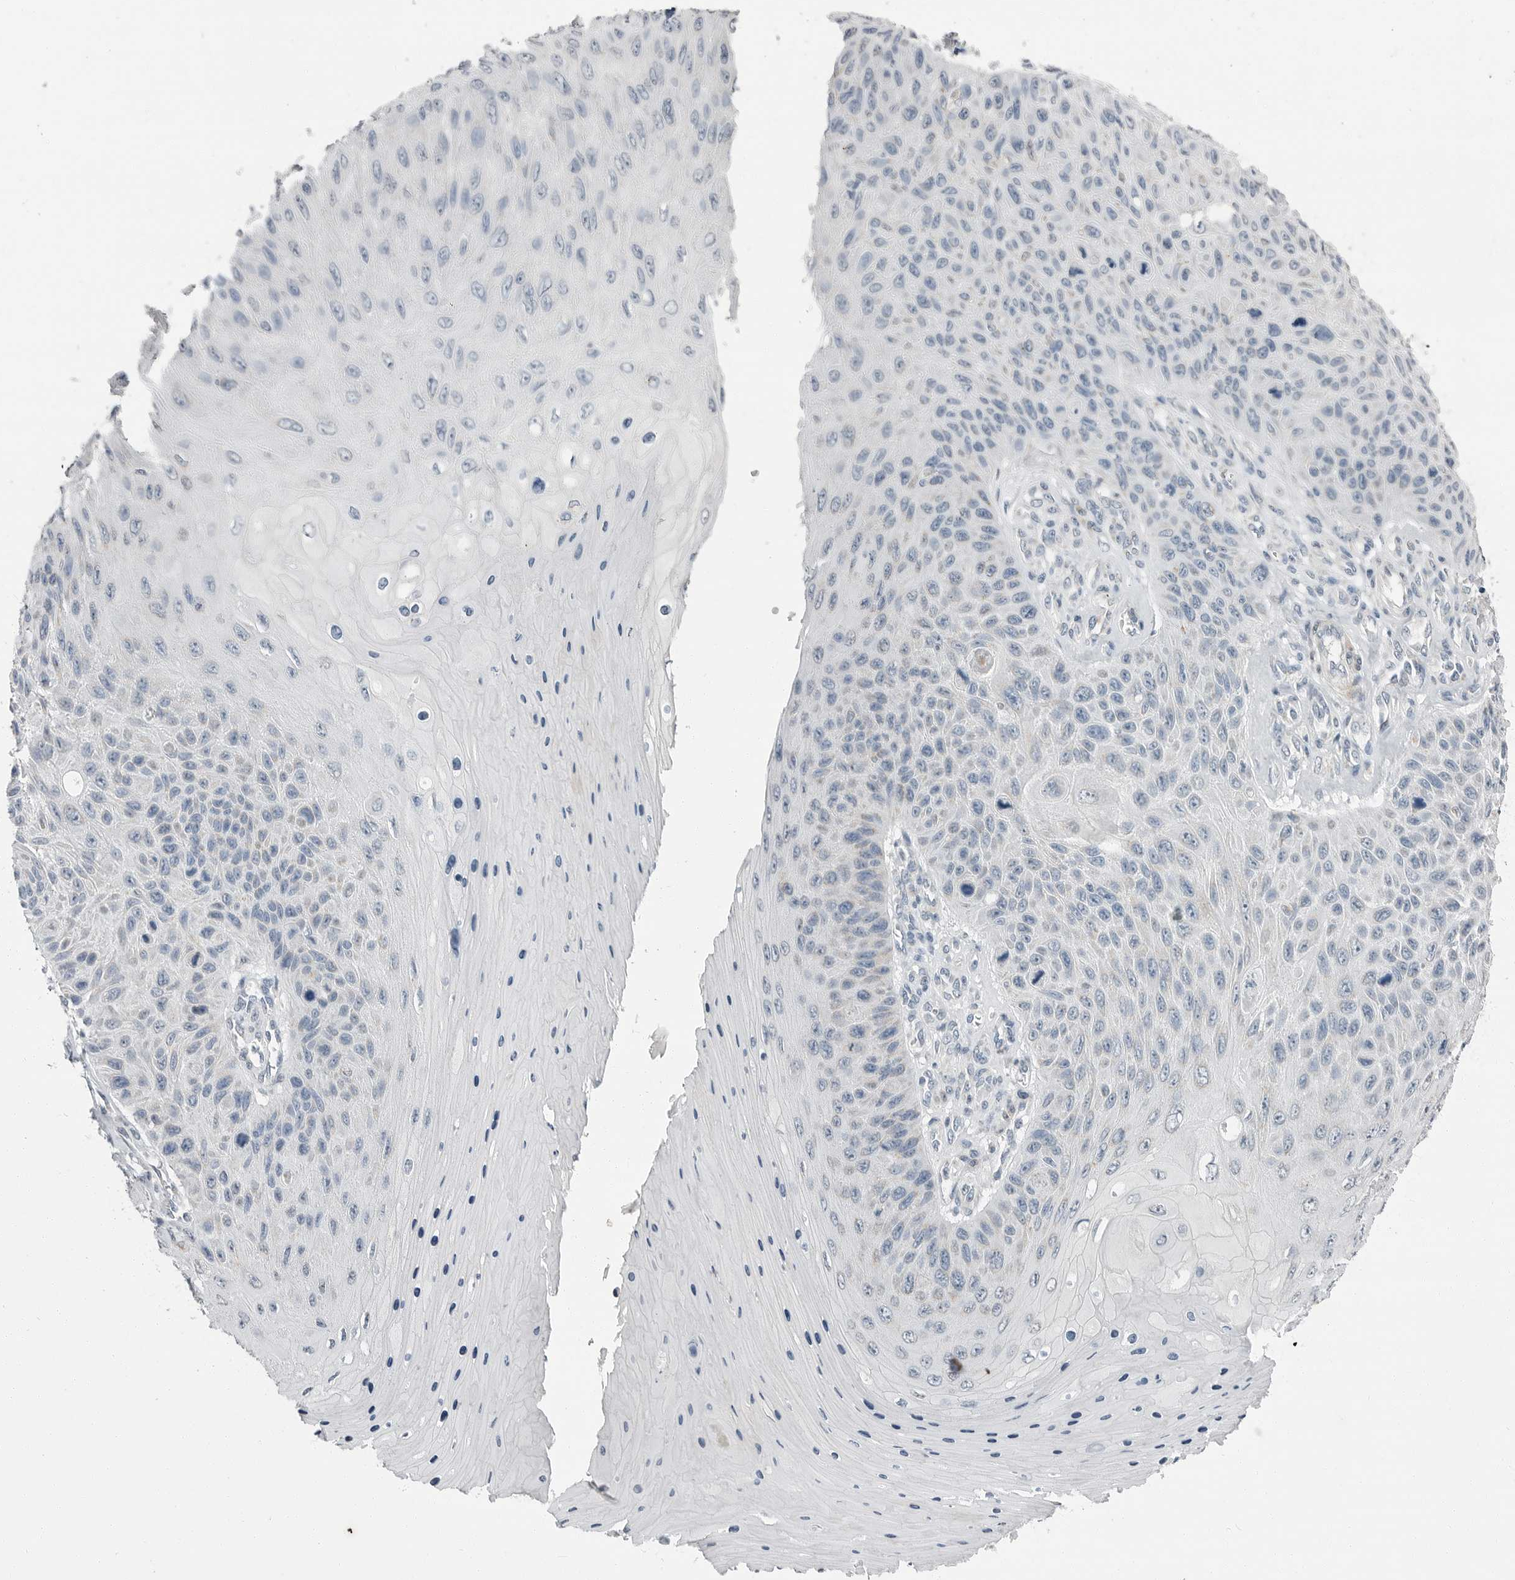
{"staining": {"intensity": "negative", "quantity": "none", "location": "none"}, "tissue": "skin cancer", "cell_type": "Tumor cells", "image_type": "cancer", "snomed": [{"axis": "morphology", "description": "Squamous cell carcinoma, NOS"}, {"axis": "topography", "description": "Skin"}], "caption": "IHC micrograph of skin squamous cell carcinoma stained for a protein (brown), which demonstrates no staining in tumor cells.", "gene": "PLN", "patient": {"sex": "female", "age": 88}}